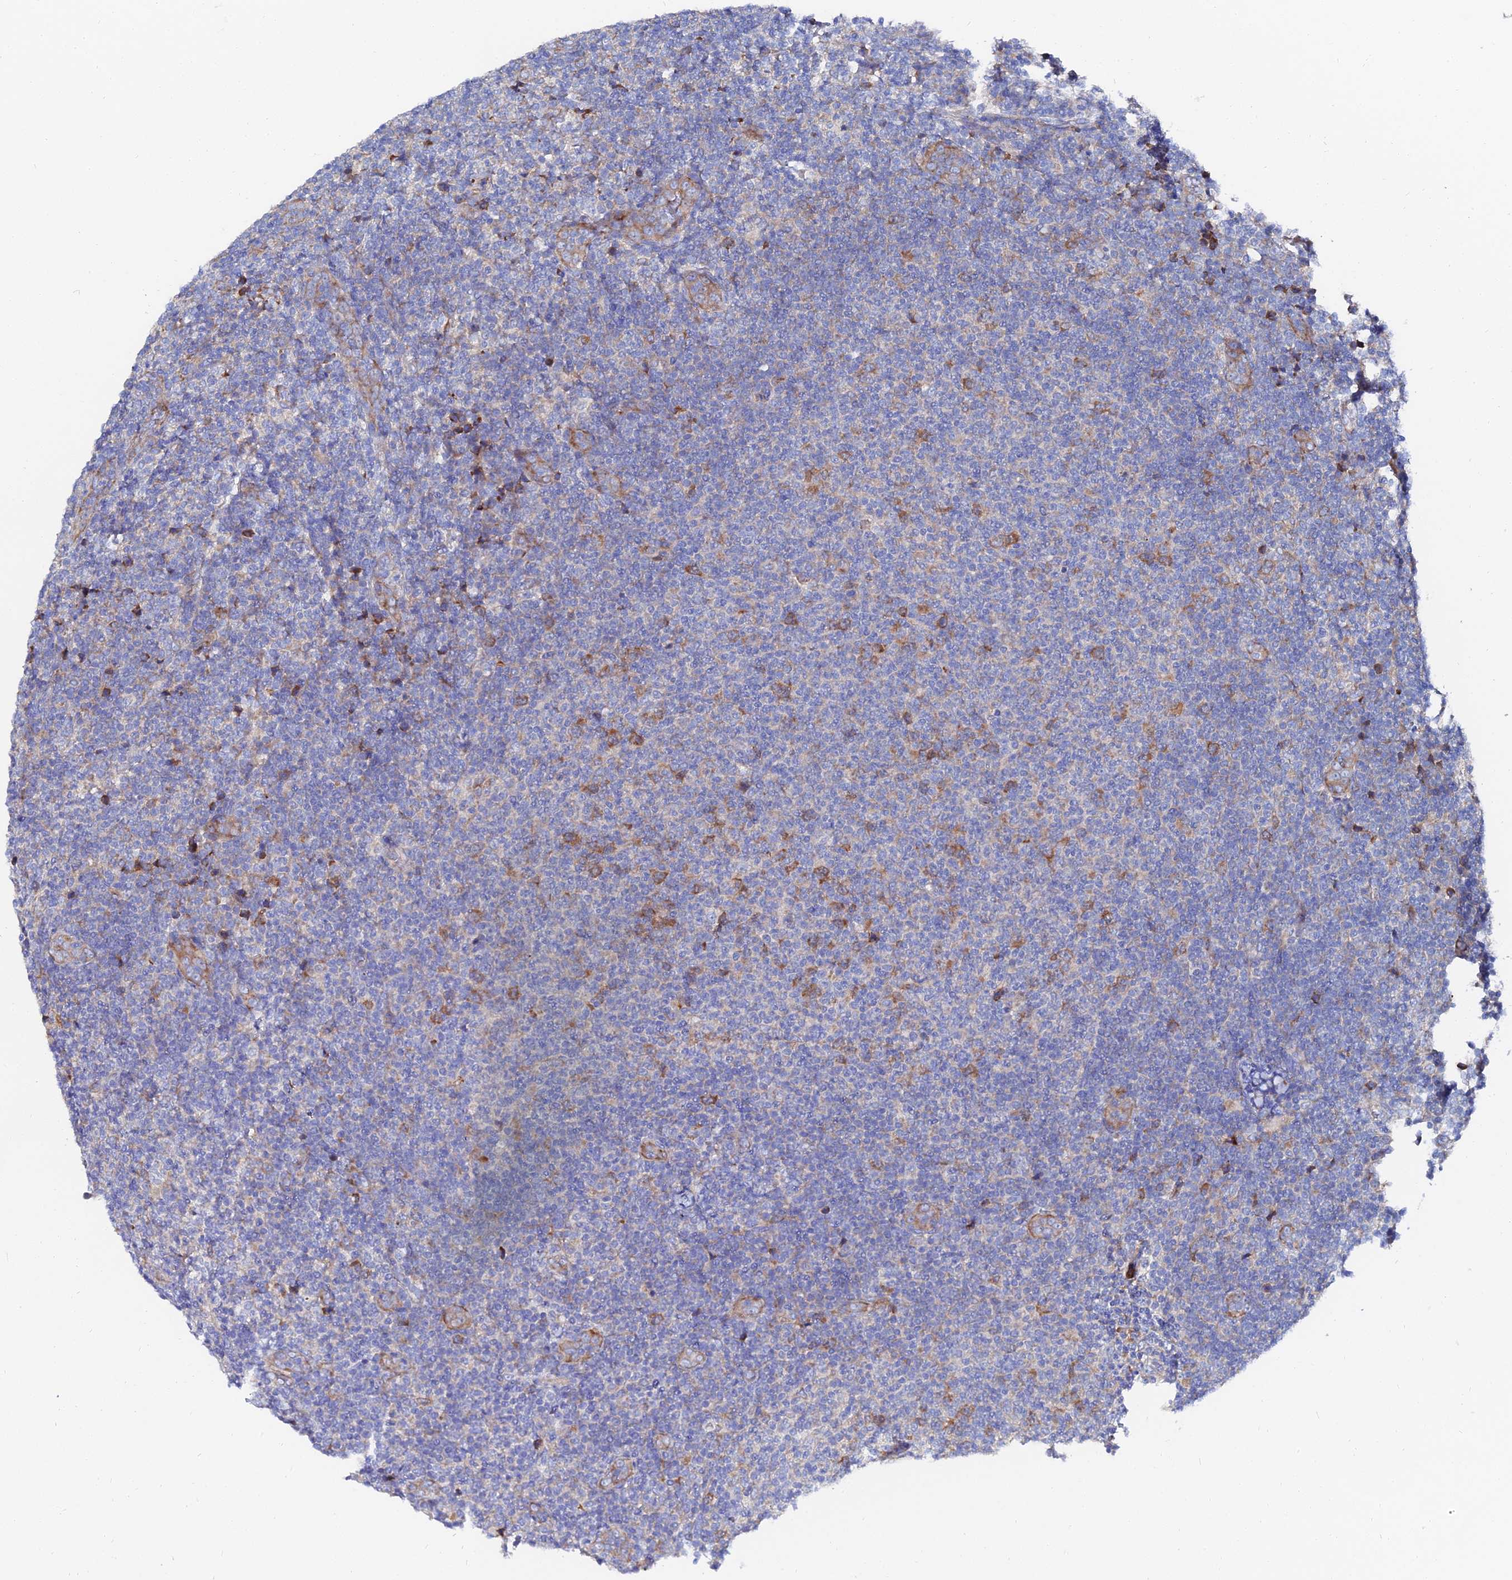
{"staining": {"intensity": "moderate", "quantity": "<25%", "location": "cytoplasmic/membranous"}, "tissue": "lymphoma", "cell_type": "Tumor cells", "image_type": "cancer", "snomed": [{"axis": "morphology", "description": "Malignant lymphoma, non-Hodgkin's type, Low grade"}, {"axis": "topography", "description": "Lymph node"}], "caption": "Approximately <25% of tumor cells in human low-grade malignant lymphoma, non-Hodgkin's type display moderate cytoplasmic/membranous protein expression as visualized by brown immunohistochemical staining.", "gene": "PTTG1", "patient": {"sex": "male", "age": 66}}